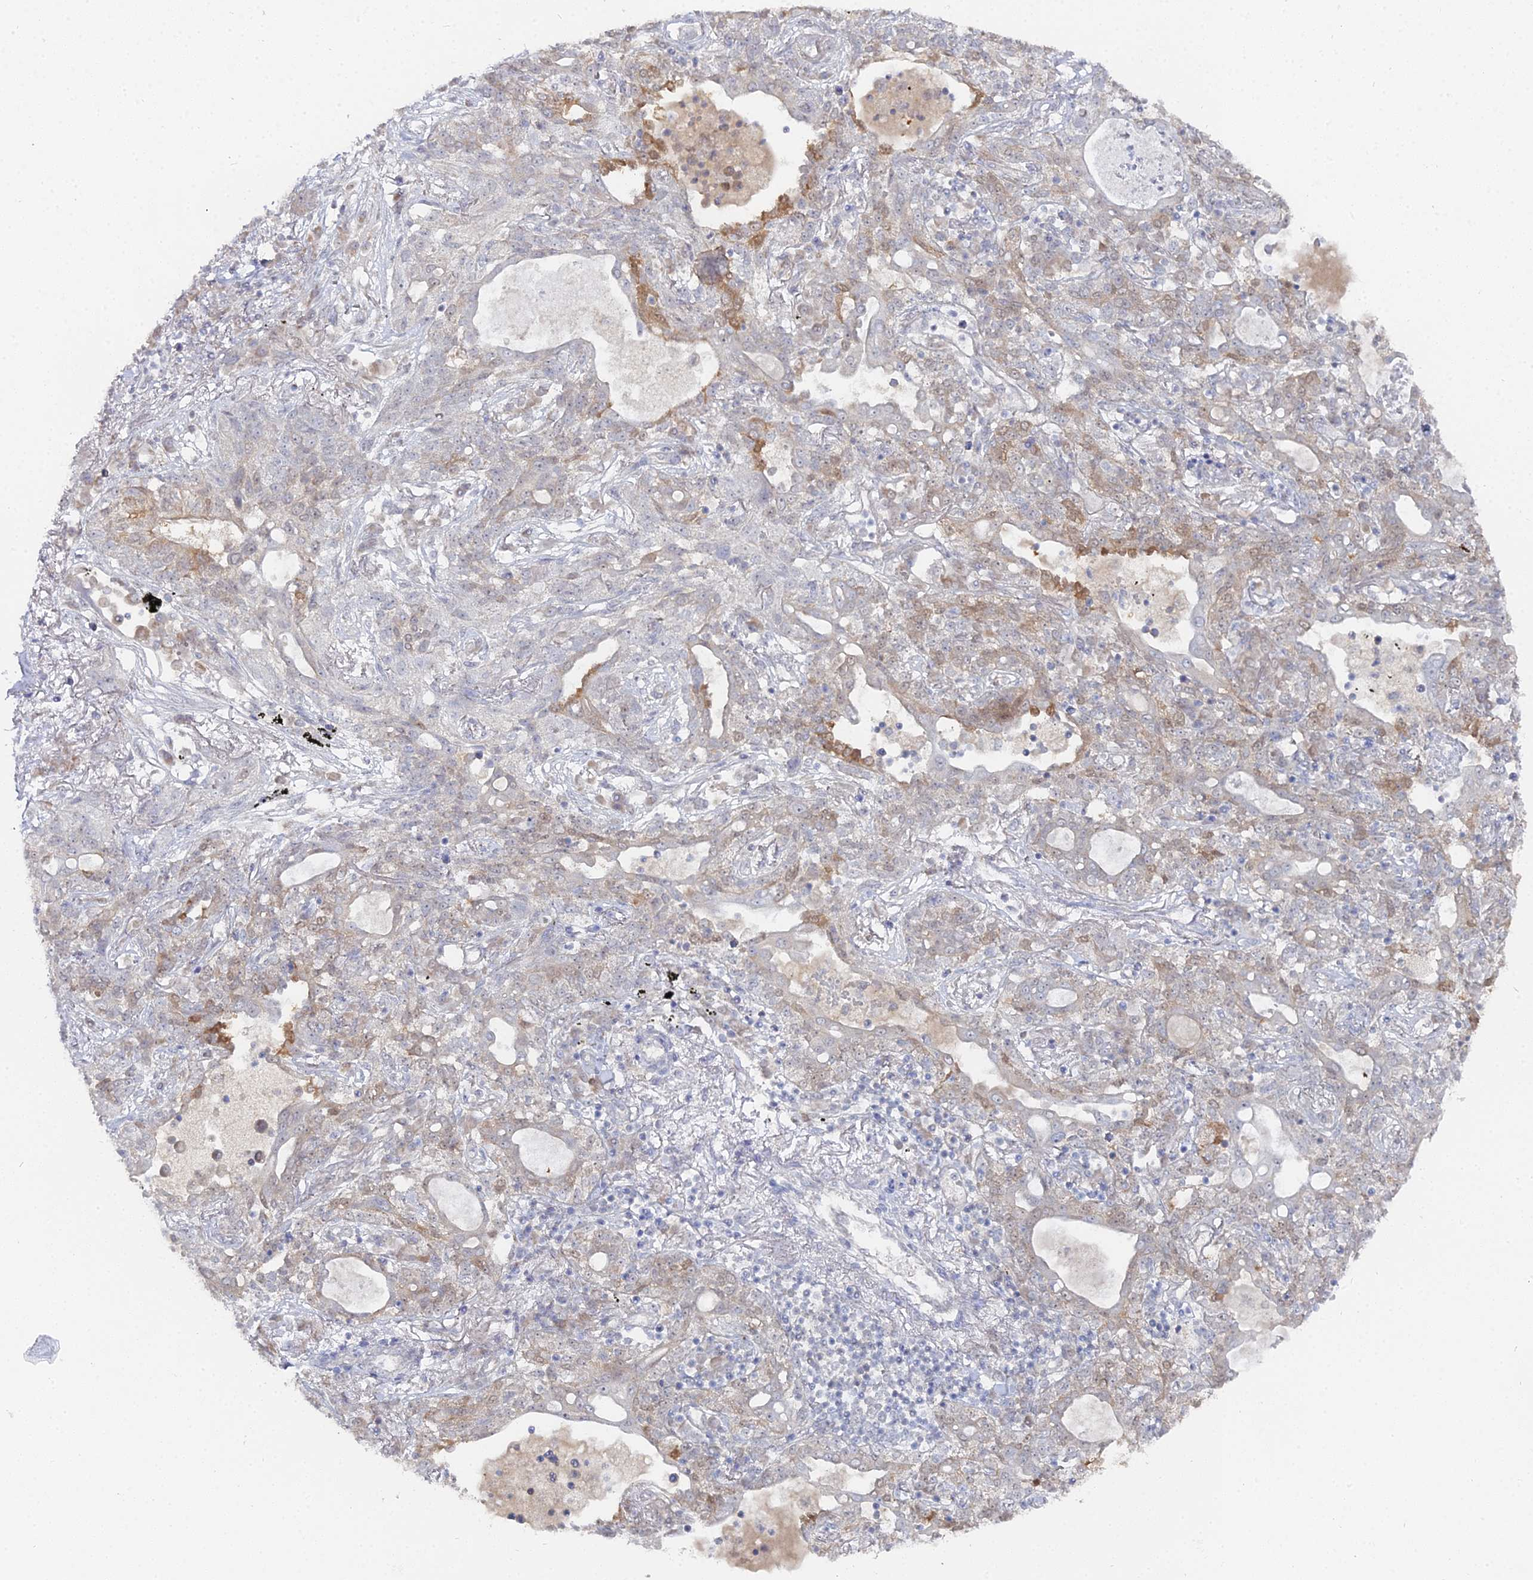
{"staining": {"intensity": "weak", "quantity": "25%-75%", "location": "cytoplasmic/membranous,nuclear"}, "tissue": "lung cancer", "cell_type": "Tumor cells", "image_type": "cancer", "snomed": [{"axis": "morphology", "description": "Squamous cell carcinoma, NOS"}, {"axis": "topography", "description": "Lung"}], "caption": "Immunohistochemistry (IHC) staining of squamous cell carcinoma (lung), which exhibits low levels of weak cytoplasmic/membranous and nuclear expression in about 25%-75% of tumor cells indicating weak cytoplasmic/membranous and nuclear protein positivity. The staining was performed using DAB (brown) for protein detection and nuclei were counterstained in hematoxylin (blue).", "gene": "THAP4", "patient": {"sex": "female", "age": 70}}